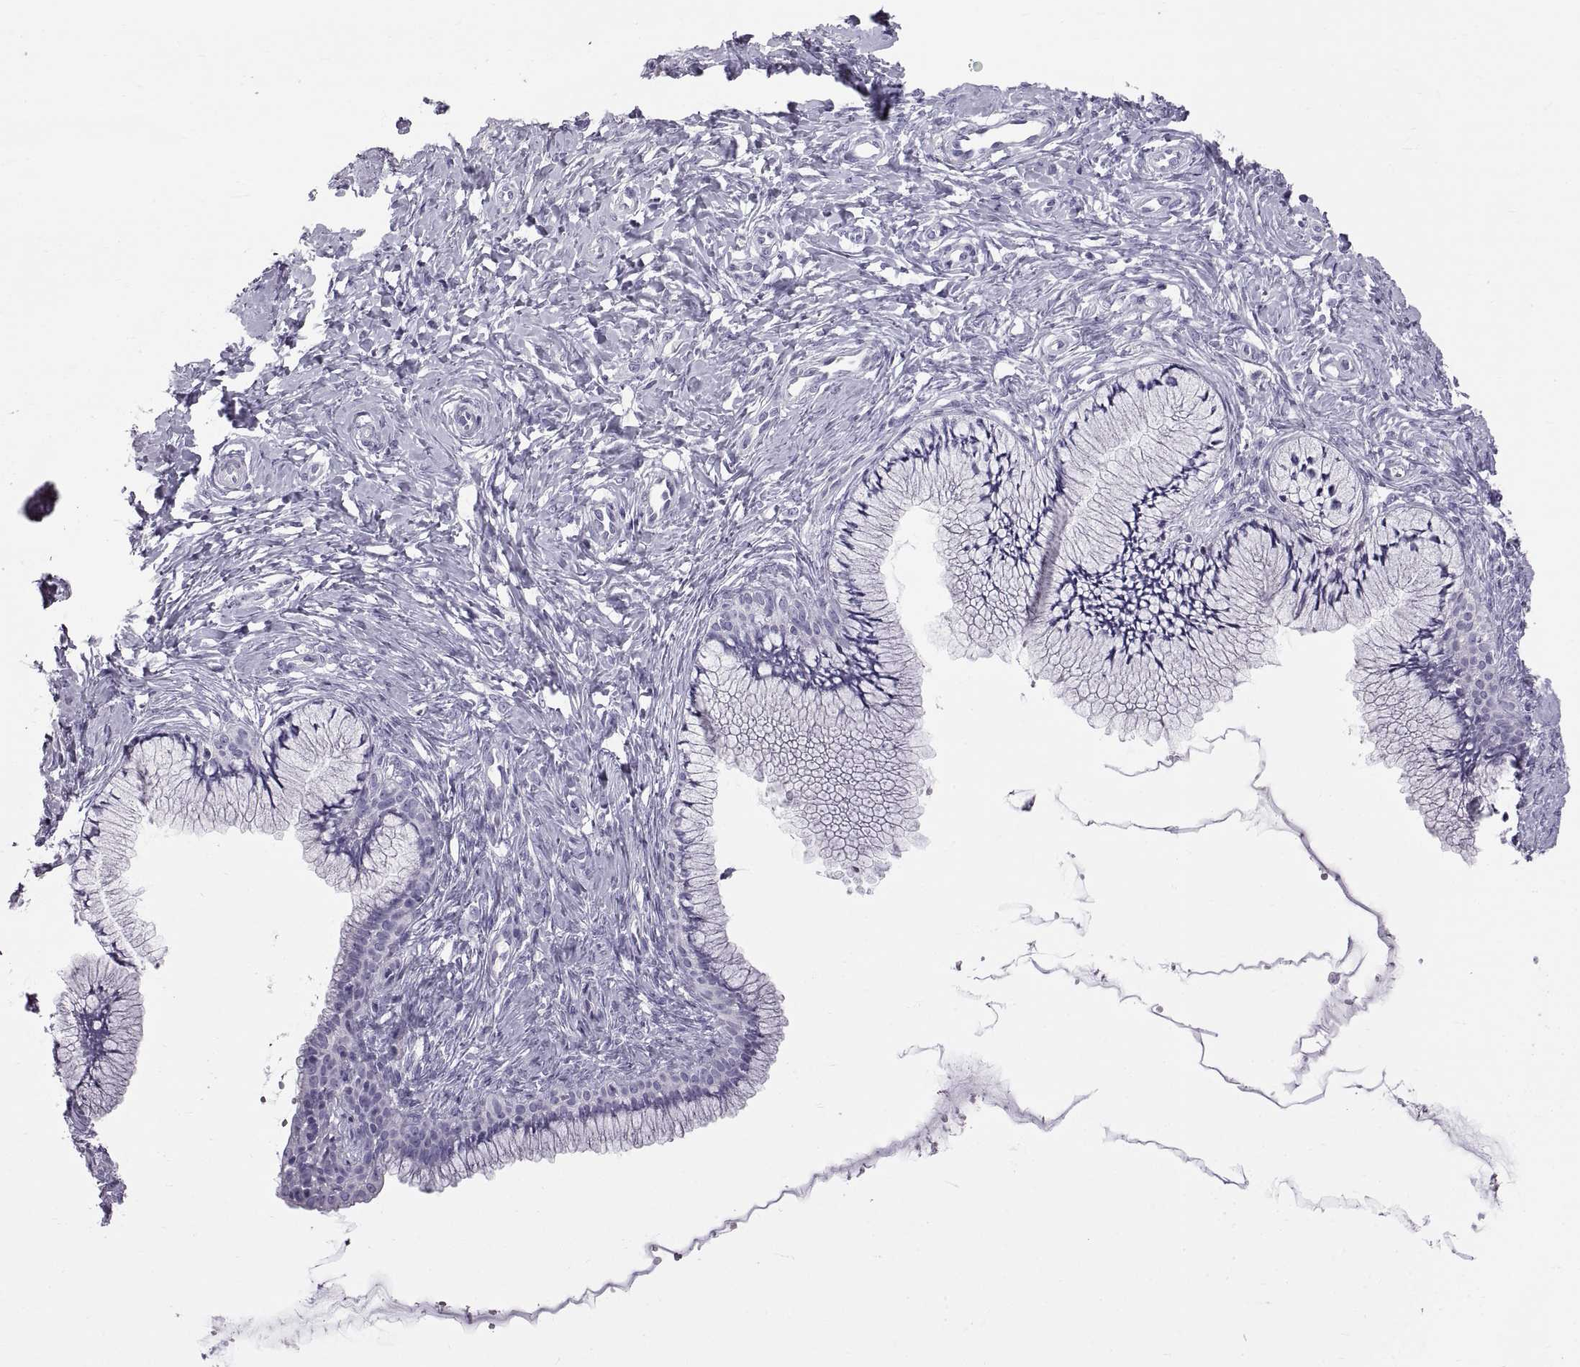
{"staining": {"intensity": "negative", "quantity": "none", "location": "none"}, "tissue": "cervix", "cell_type": "Glandular cells", "image_type": "normal", "snomed": [{"axis": "morphology", "description": "Normal tissue, NOS"}, {"axis": "topography", "description": "Cervix"}], "caption": "Immunohistochemical staining of normal cervix exhibits no significant expression in glandular cells.", "gene": "WFDC8", "patient": {"sex": "female", "age": 37}}